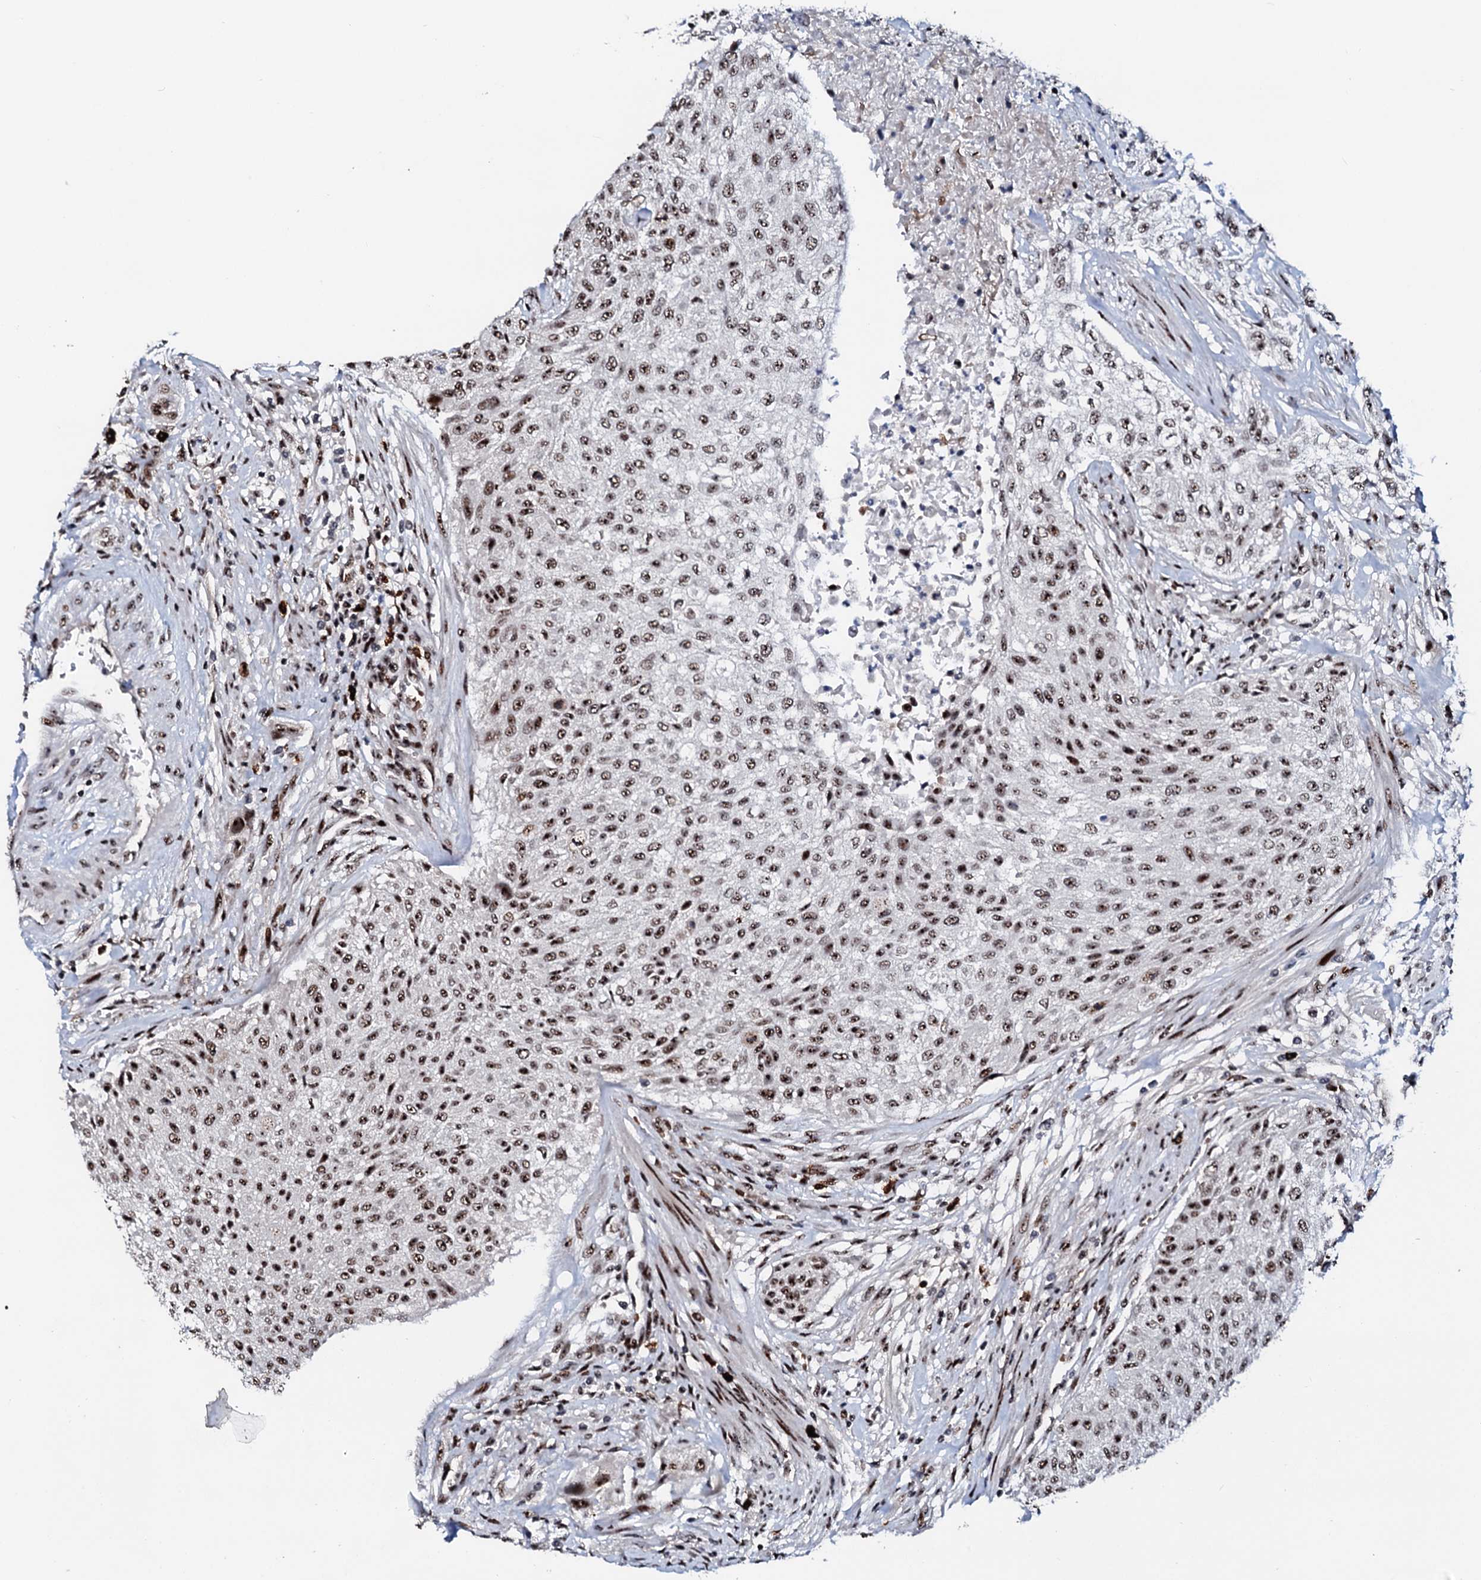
{"staining": {"intensity": "moderate", "quantity": ">75%", "location": "nuclear"}, "tissue": "urothelial cancer", "cell_type": "Tumor cells", "image_type": "cancer", "snomed": [{"axis": "morphology", "description": "Normal tissue, NOS"}, {"axis": "morphology", "description": "Urothelial carcinoma, NOS"}, {"axis": "topography", "description": "Urinary bladder"}, {"axis": "topography", "description": "Peripheral nerve tissue"}], "caption": "This micrograph displays transitional cell carcinoma stained with IHC to label a protein in brown. The nuclear of tumor cells show moderate positivity for the protein. Nuclei are counter-stained blue.", "gene": "NEUROG3", "patient": {"sex": "male", "age": 35}}